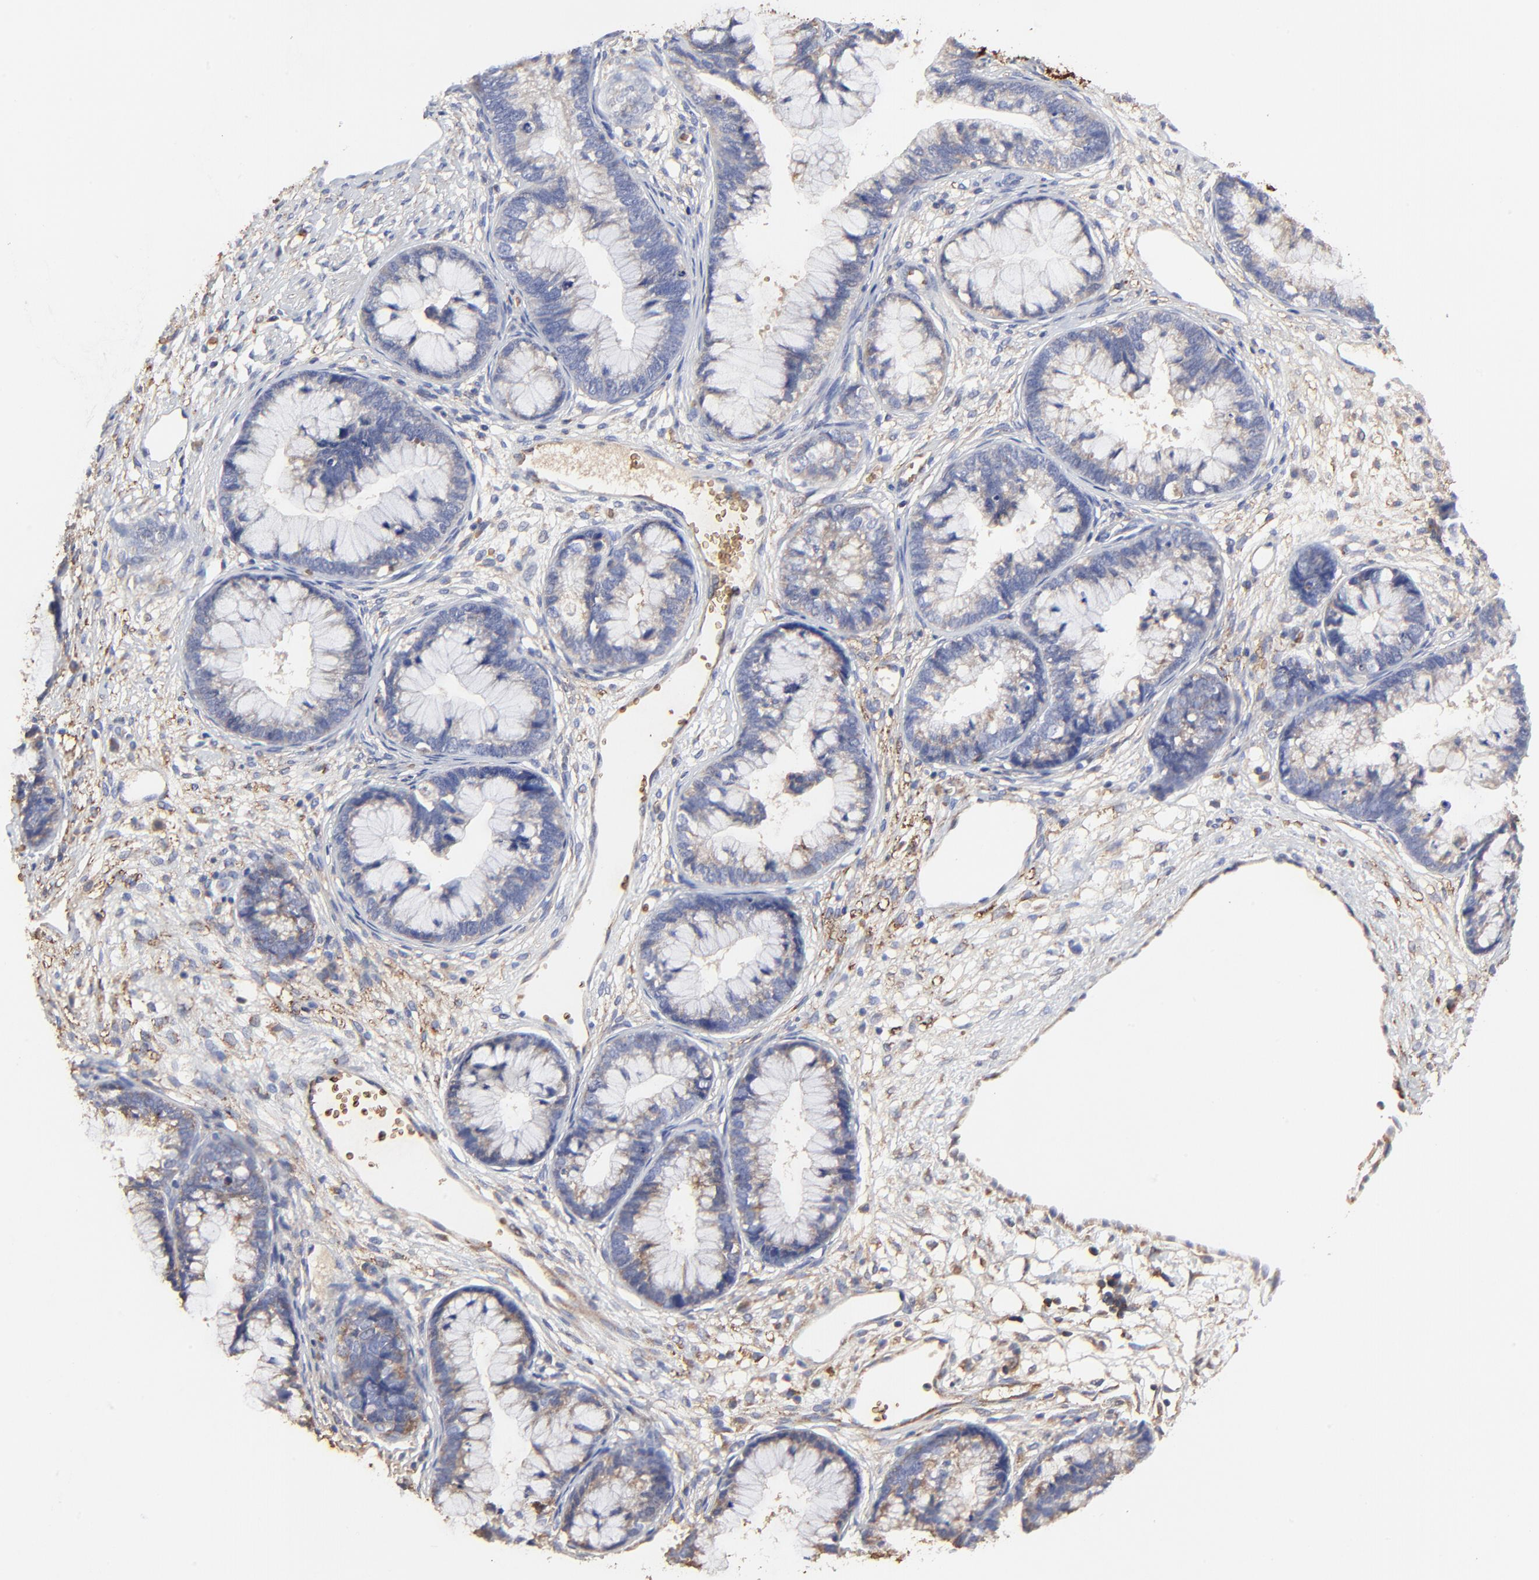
{"staining": {"intensity": "negative", "quantity": "none", "location": "none"}, "tissue": "cervical cancer", "cell_type": "Tumor cells", "image_type": "cancer", "snomed": [{"axis": "morphology", "description": "Adenocarcinoma, NOS"}, {"axis": "topography", "description": "Cervix"}], "caption": "Image shows no significant protein staining in tumor cells of cervical adenocarcinoma.", "gene": "PAG1", "patient": {"sex": "female", "age": 44}}